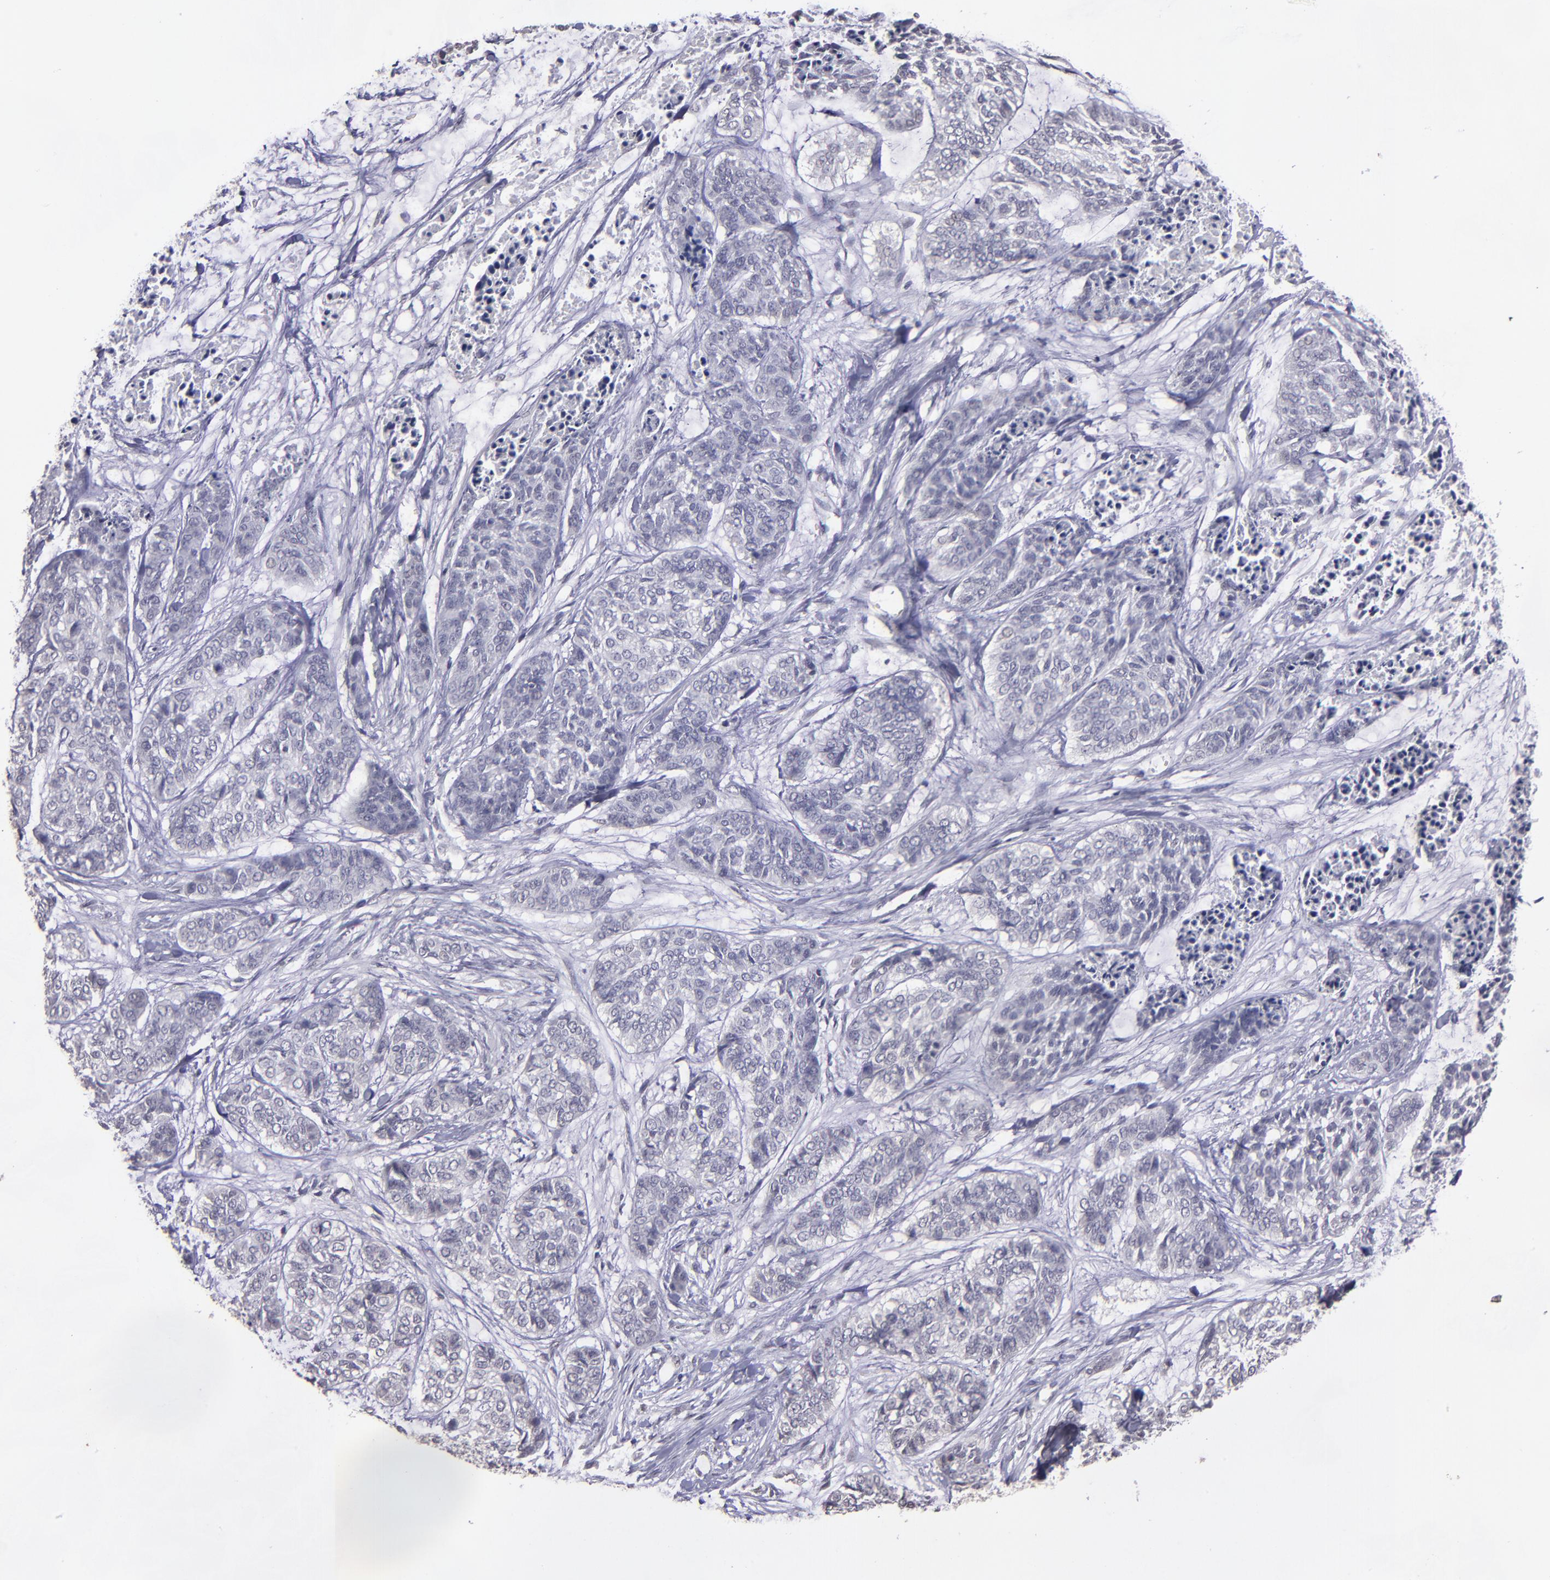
{"staining": {"intensity": "negative", "quantity": "none", "location": "none"}, "tissue": "skin cancer", "cell_type": "Tumor cells", "image_type": "cancer", "snomed": [{"axis": "morphology", "description": "Basal cell carcinoma"}, {"axis": "topography", "description": "Skin"}], "caption": "Protein analysis of skin basal cell carcinoma exhibits no significant staining in tumor cells.", "gene": "NRXN3", "patient": {"sex": "female", "age": 64}}